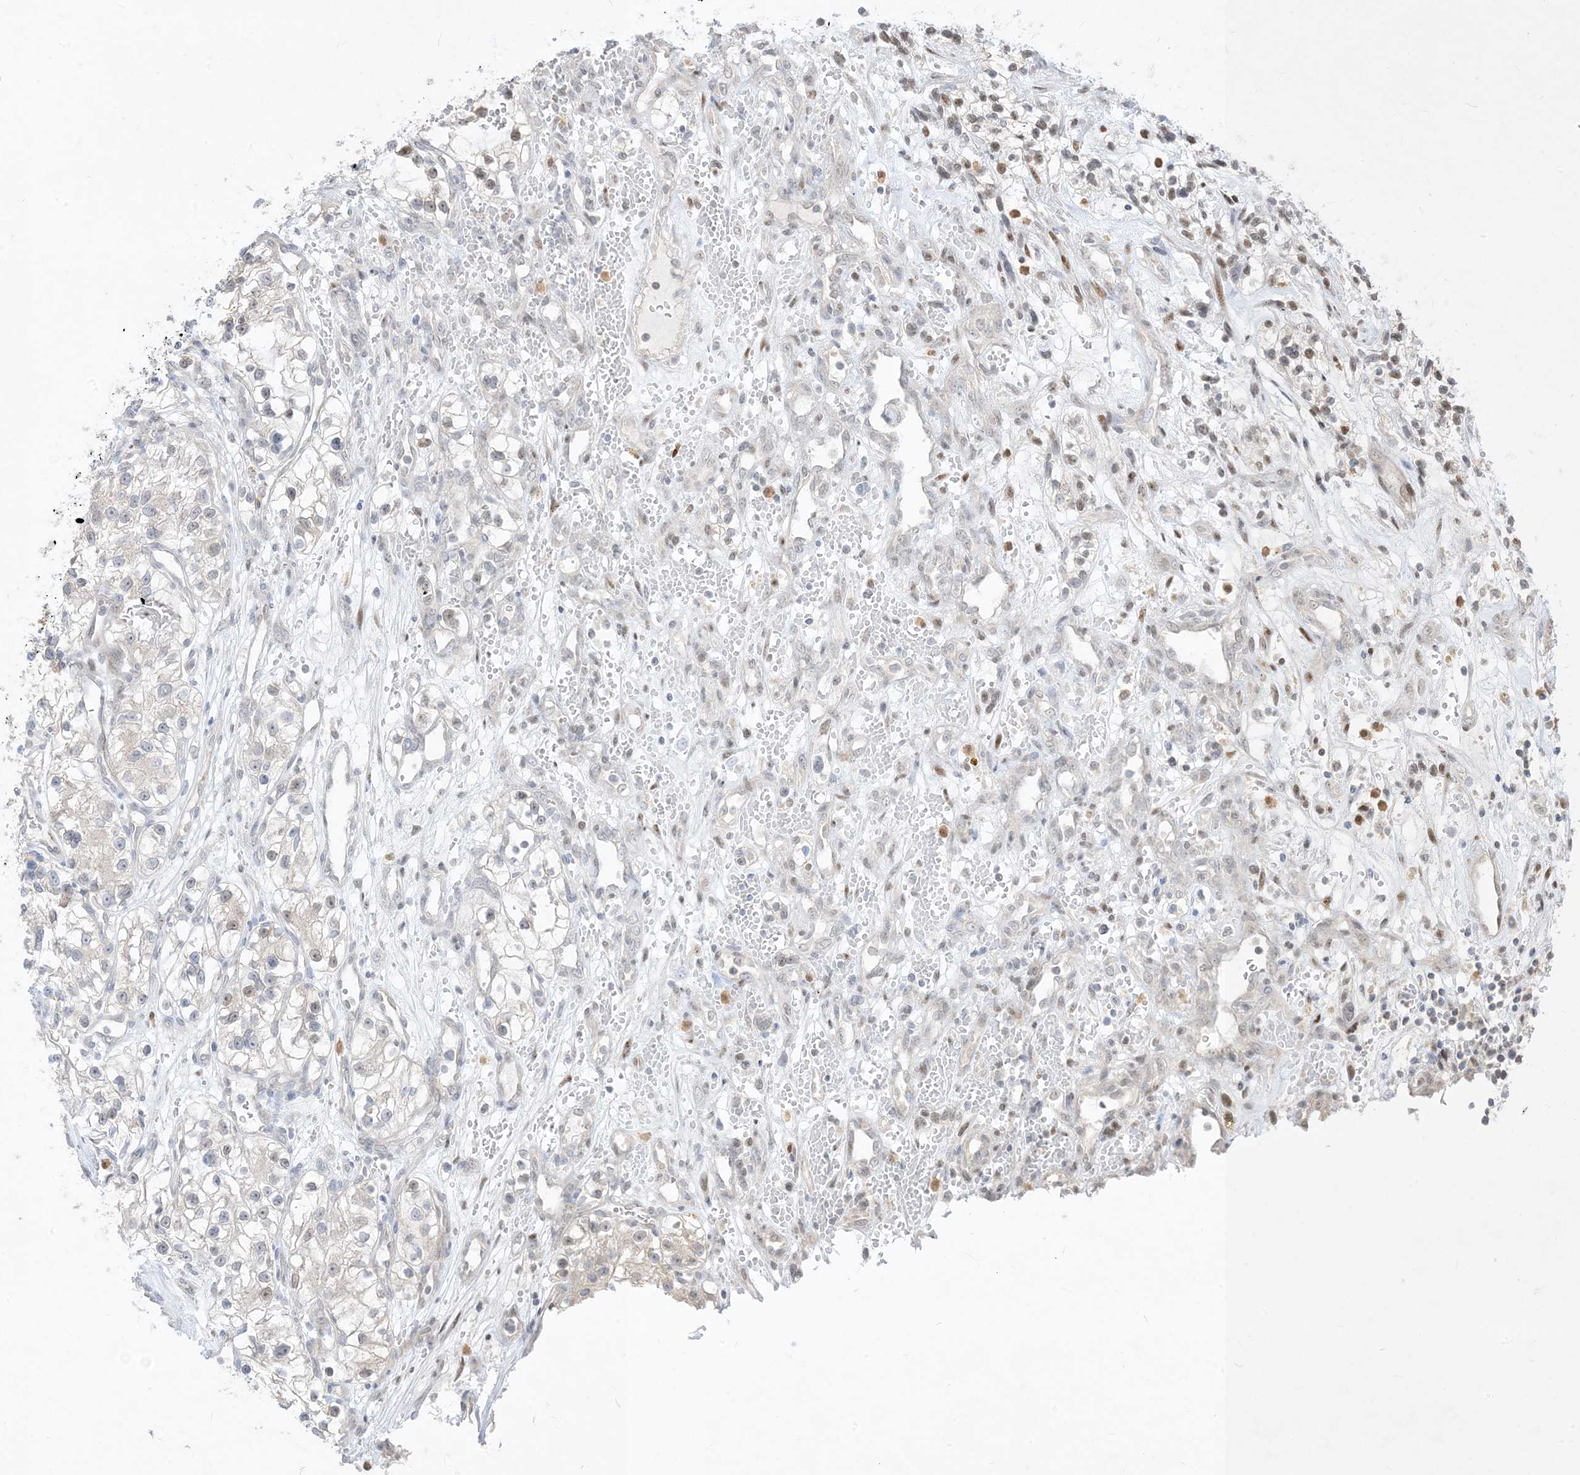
{"staining": {"intensity": "negative", "quantity": "none", "location": "none"}, "tissue": "renal cancer", "cell_type": "Tumor cells", "image_type": "cancer", "snomed": [{"axis": "morphology", "description": "Adenocarcinoma, NOS"}, {"axis": "topography", "description": "Kidney"}], "caption": "Human renal cancer stained for a protein using IHC reveals no positivity in tumor cells.", "gene": "BHLHE40", "patient": {"sex": "female", "age": 57}}